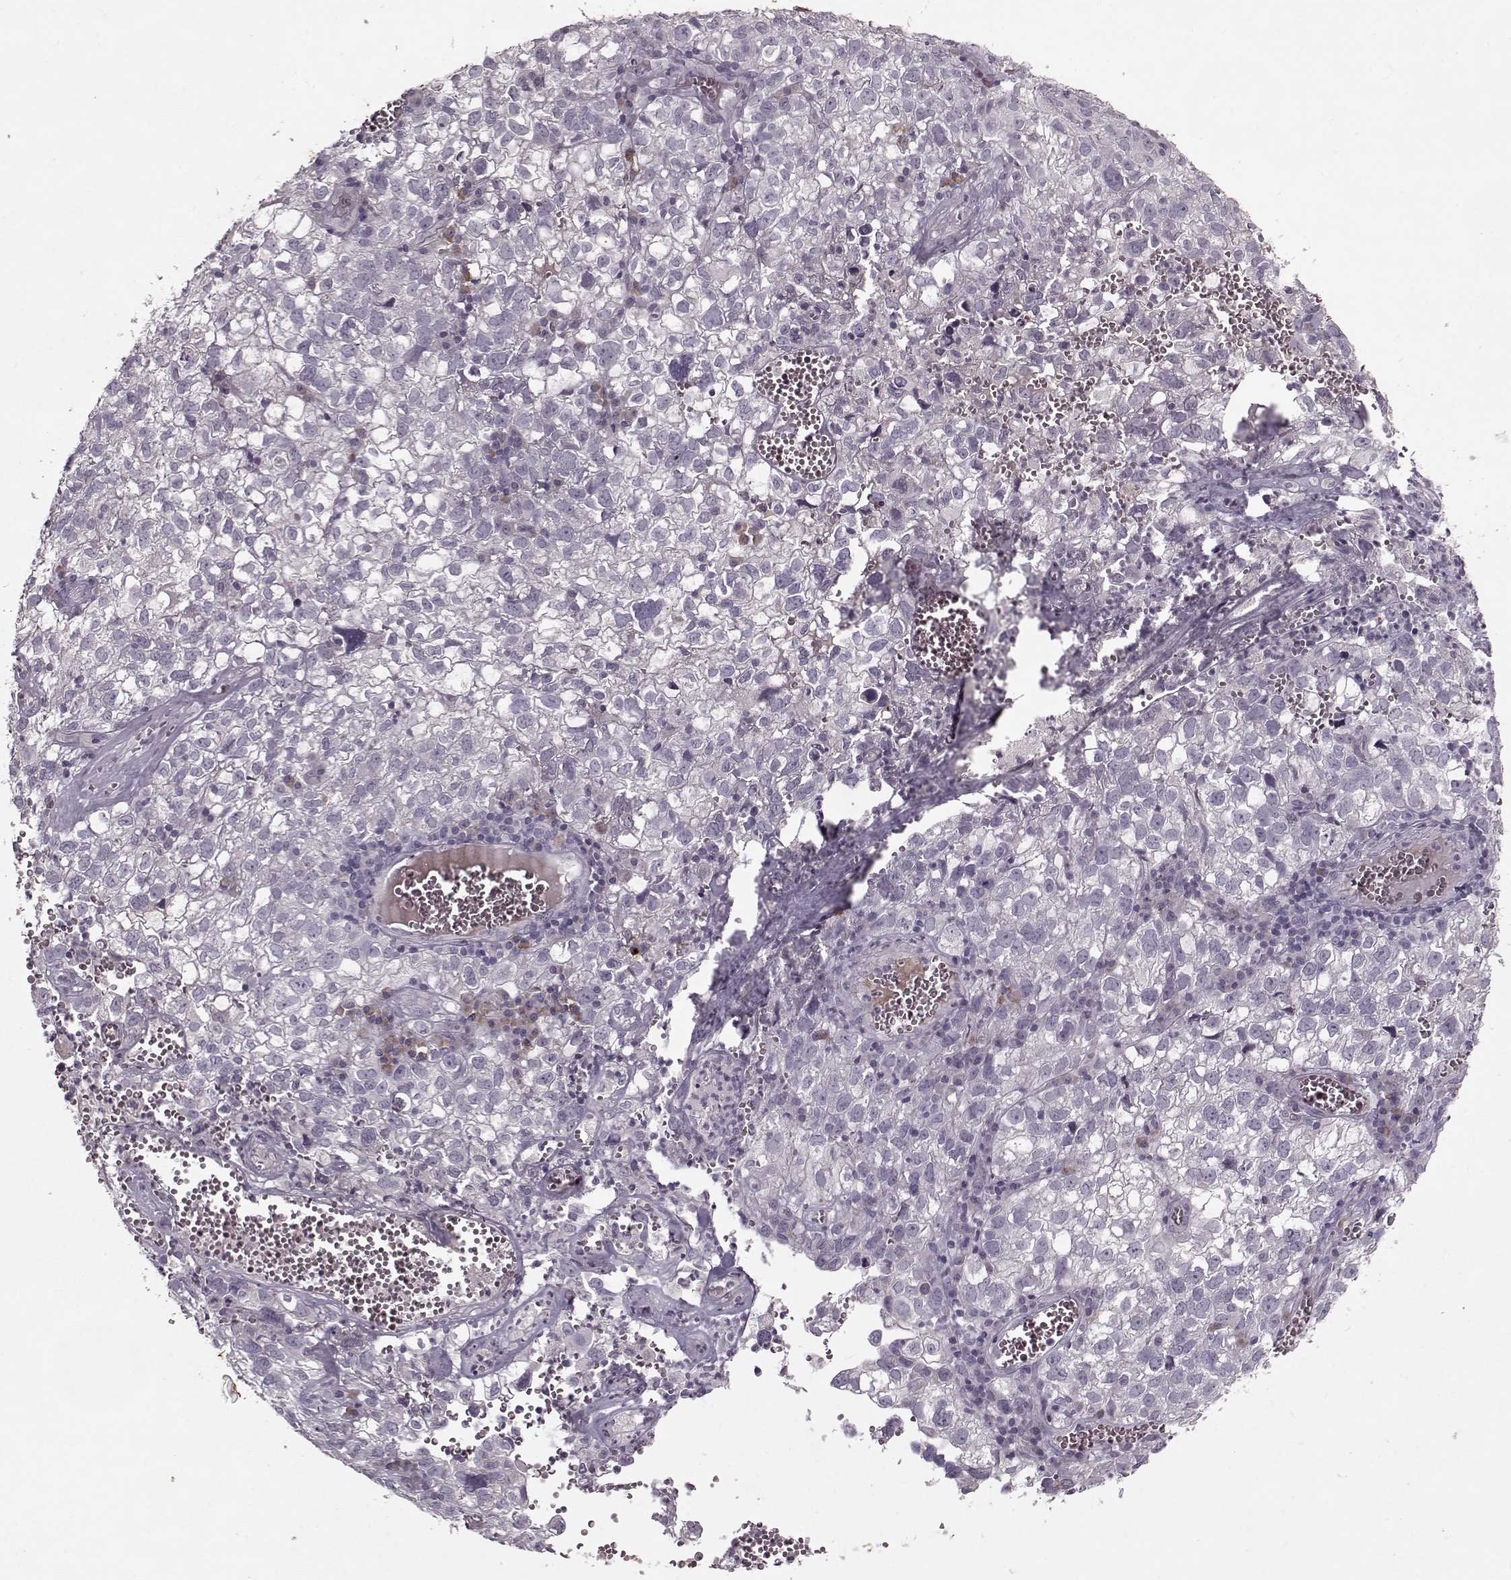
{"staining": {"intensity": "negative", "quantity": "none", "location": "none"}, "tissue": "cervical cancer", "cell_type": "Tumor cells", "image_type": "cancer", "snomed": [{"axis": "morphology", "description": "Squamous cell carcinoma, NOS"}, {"axis": "topography", "description": "Cervix"}], "caption": "Tumor cells show no significant expression in cervical cancer.", "gene": "KRT9", "patient": {"sex": "female", "age": 55}}